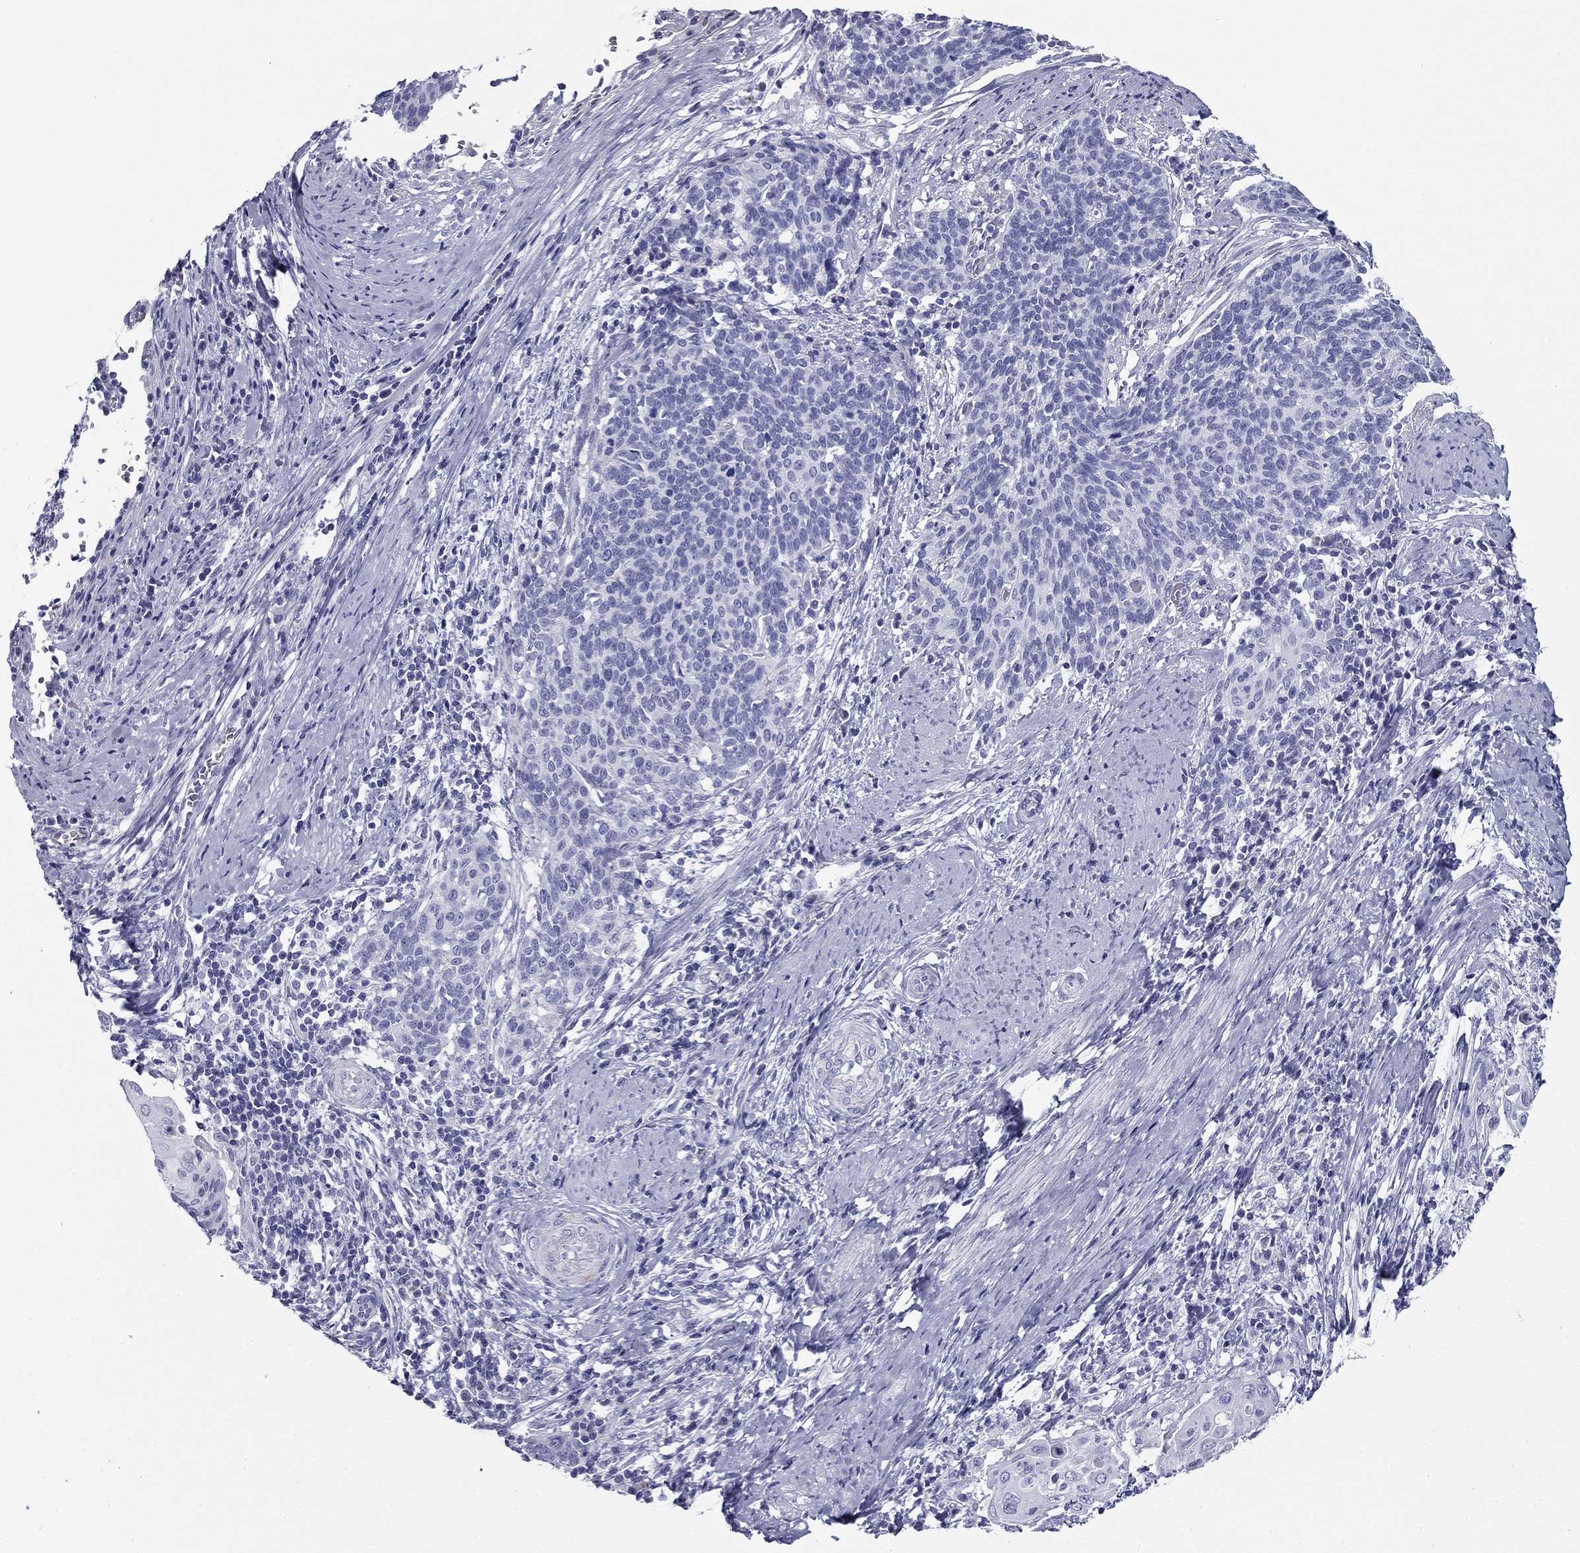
{"staining": {"intensity": "negative", "quantity": "none", "location": "none"}, "tissue": "cervical cancer", "cell_type": "Tumor cells", "image_type": "cancer", "snomed": [{"axis": "morphology", "description": "Squamous cell carcinoma, NOS"}, {"axis": "topography", "description": "Cervix"}], "caption": "Immunohistochemical staining of cervical squamous cell carcinoma exhibits no significant positivity in tumor cells.", "gene": "ZP2", "patient": {"sex": "female", "age": 39}}